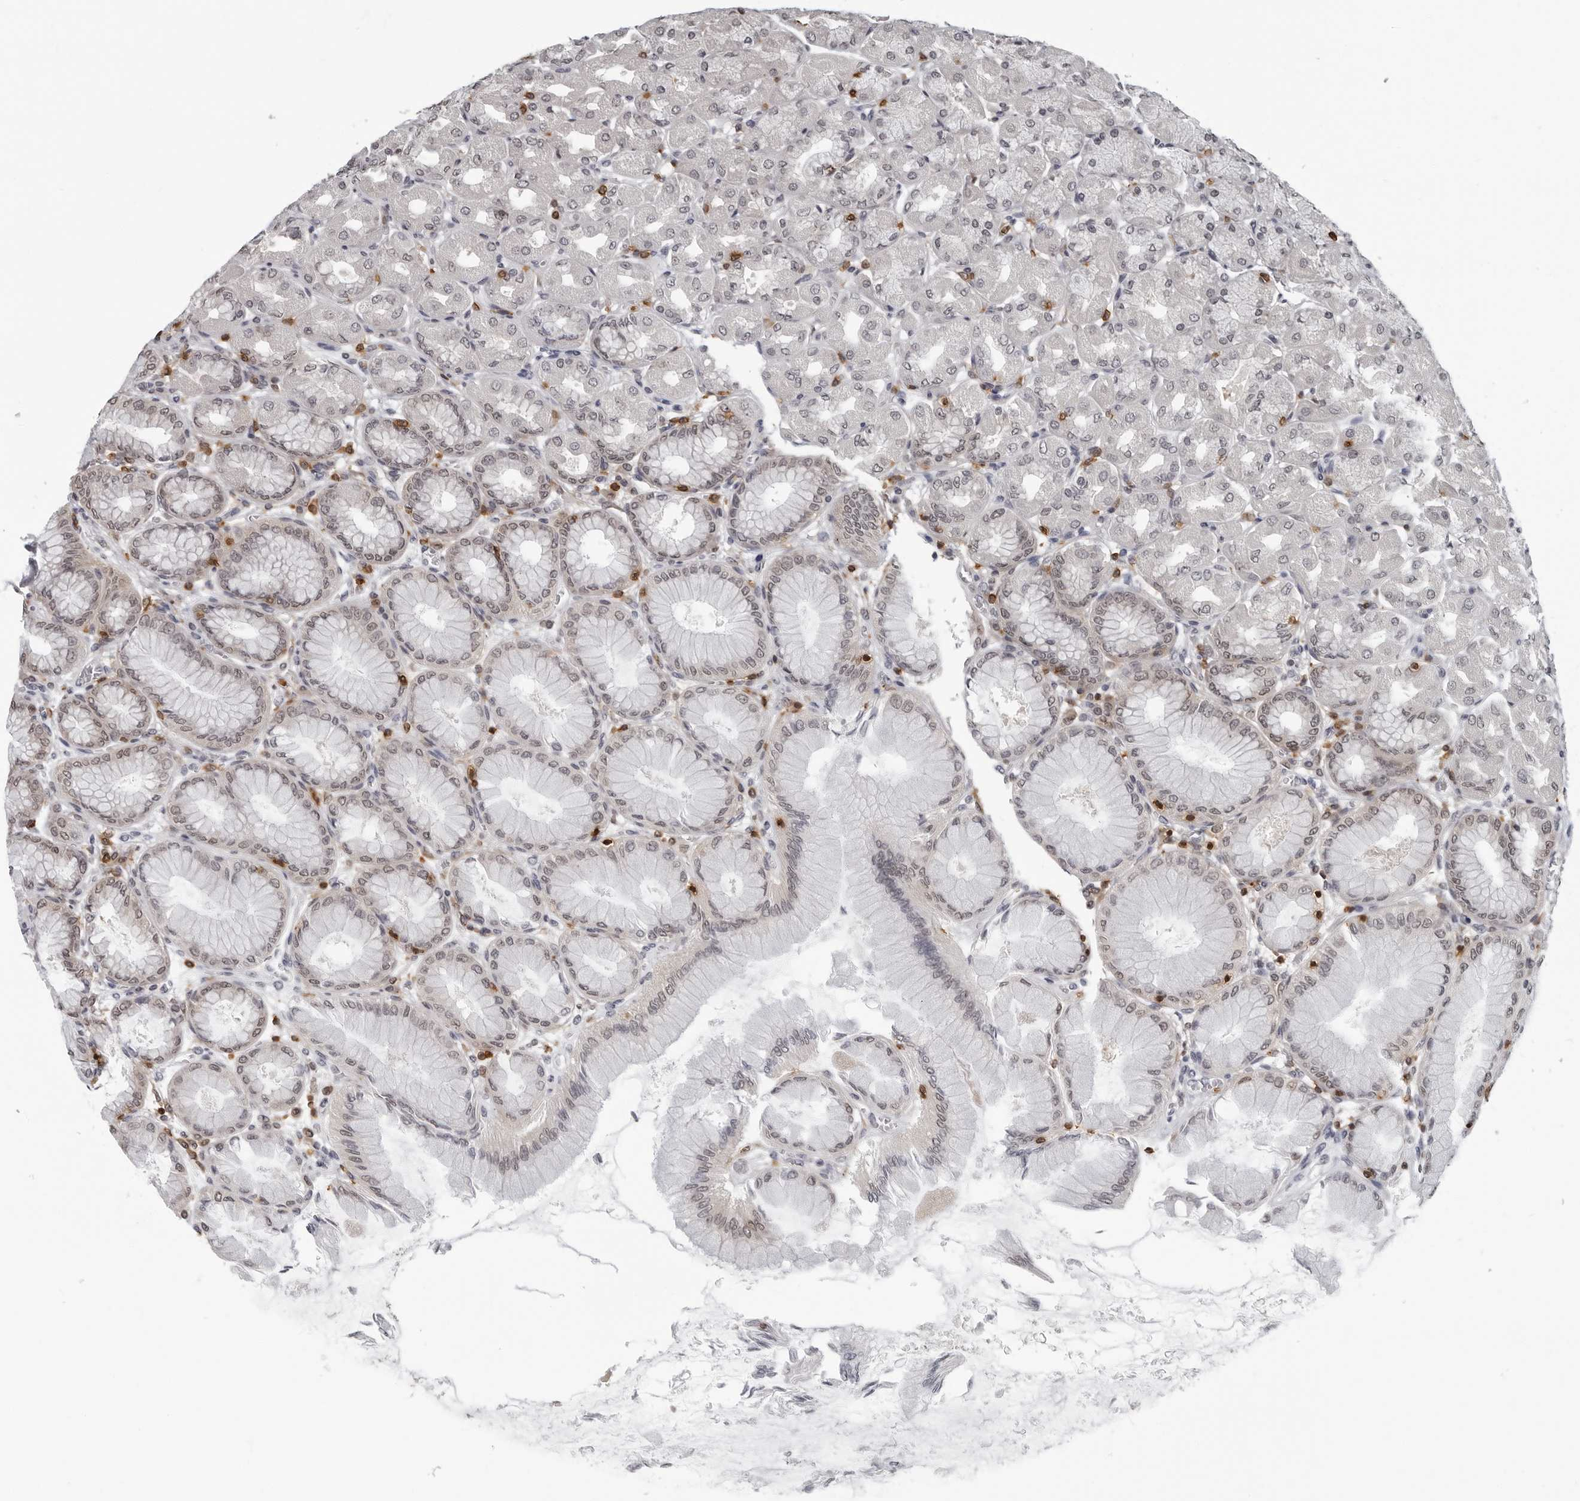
{"staining": {"intensity": "moderate", "quantity": "25%-75%", "location": "cytoplasmic/membranous,nuclear"}, "tissue": "stomach", "cell_type": "Glandular cells", "image_type": "normal", "snomed": [{"axis": "morphology", "description": "Normal tissue, NOS"}, {"axis": "topography", "description": "Stomach, upper"}], "caption": "This is a micrograph of IHC staining of benign stomach, which shows moderate expression in the cytoplasmic/membranous,nuclear of glandular cells.", "gene": "HSPH1", "patient": {"sex": "female", "age": 56}}